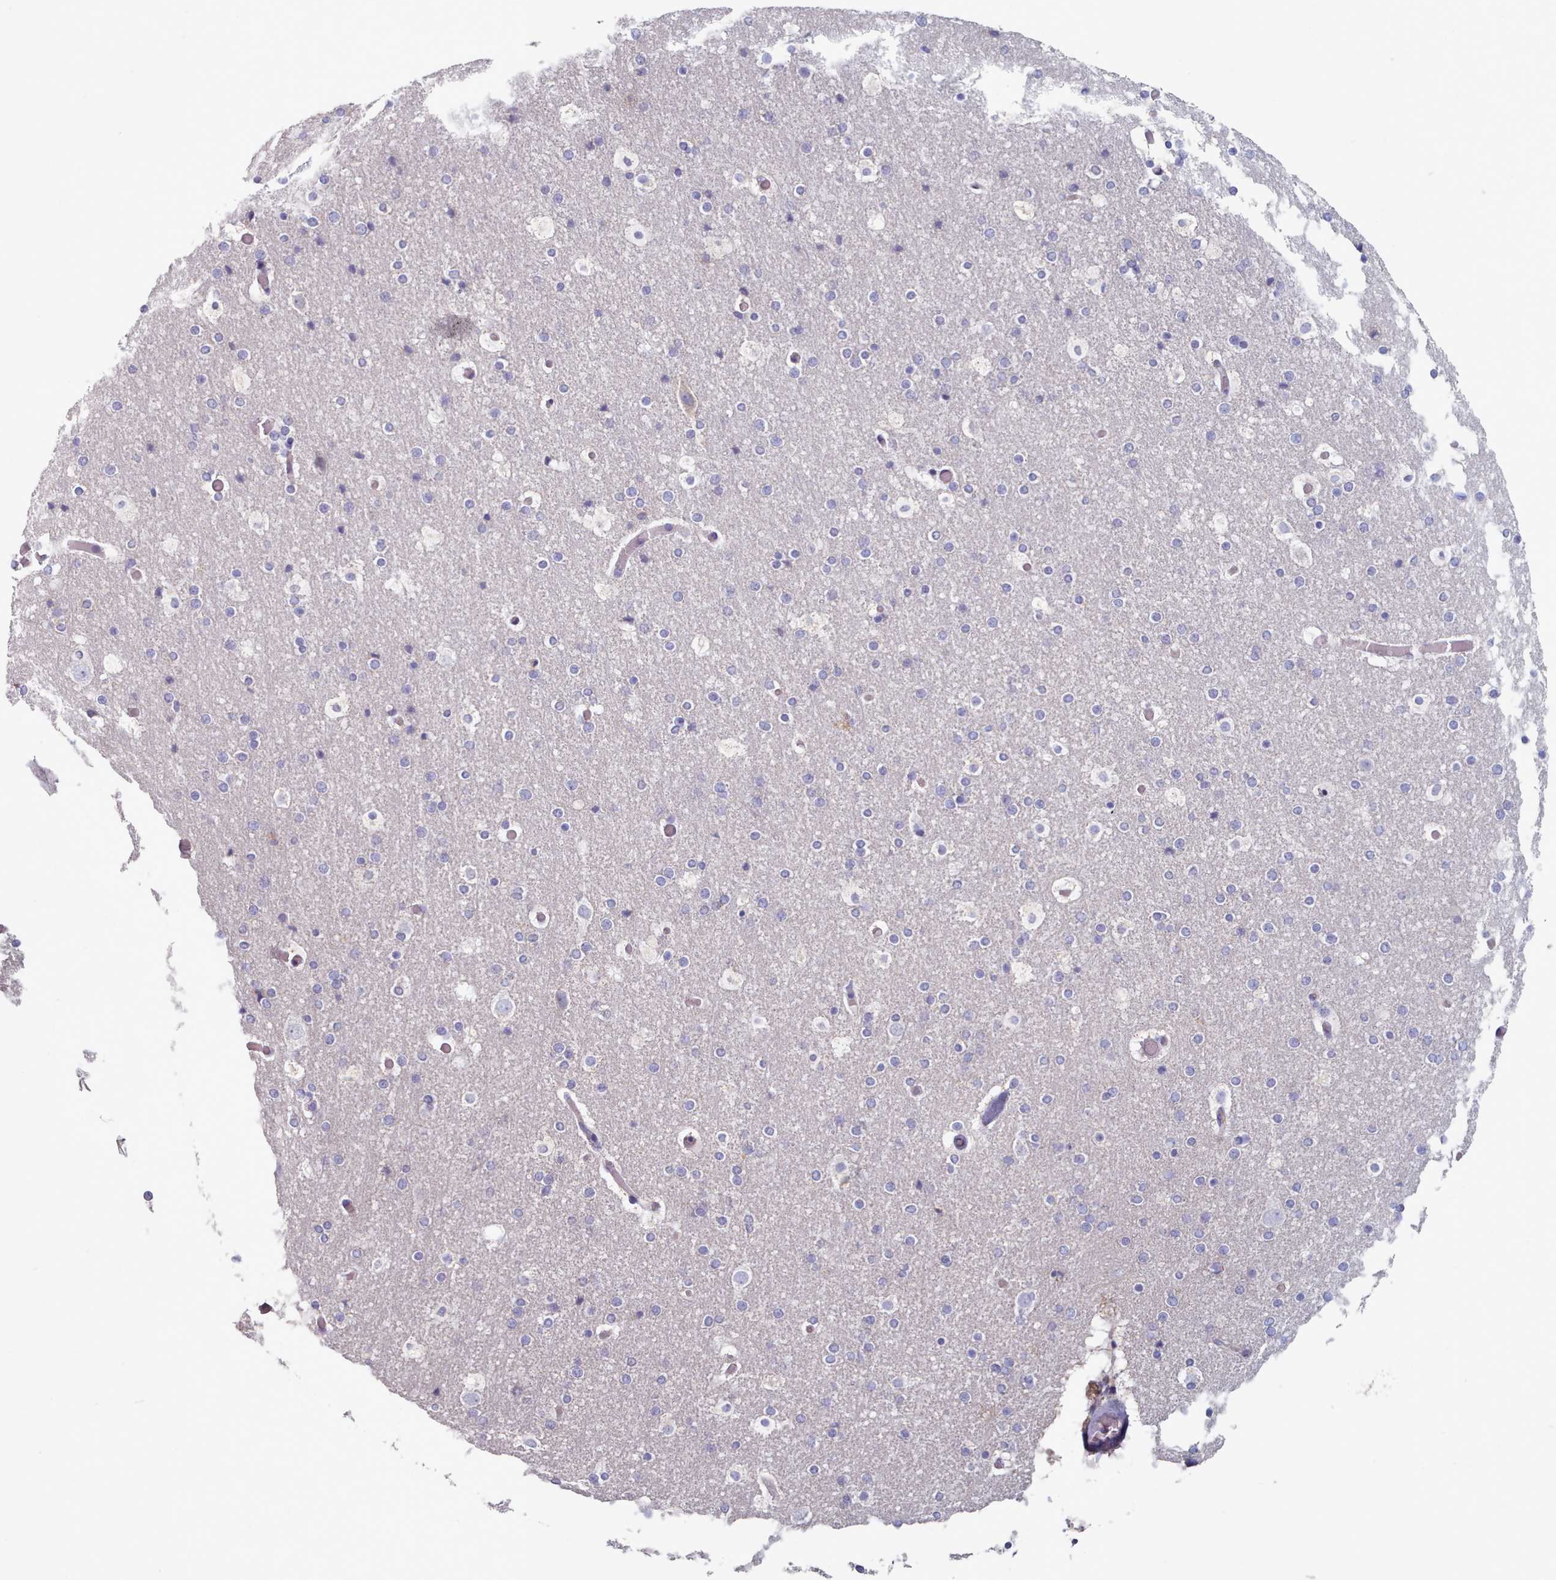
{"staining": {"intensity": "negative", "quantity": "none", "location": "none"}, "tissue": "cerebral cortex", "cell_type": "Endothelial cells", "image_type": "normal", "snomed": [{"axis": "morphology", "description": "Normal tissue, NOS"}, {"axis": "topography", "description": "Cerebral cortex"}], "caption": "Immunohistochemical staining of normal human cerebral cortex reveals no significant expression in endothelial cells. (DAB immunohistochemistry (IHC), high magnification).", "gene": "HAO1", "patient": {"sex": "male", "age": 57}}